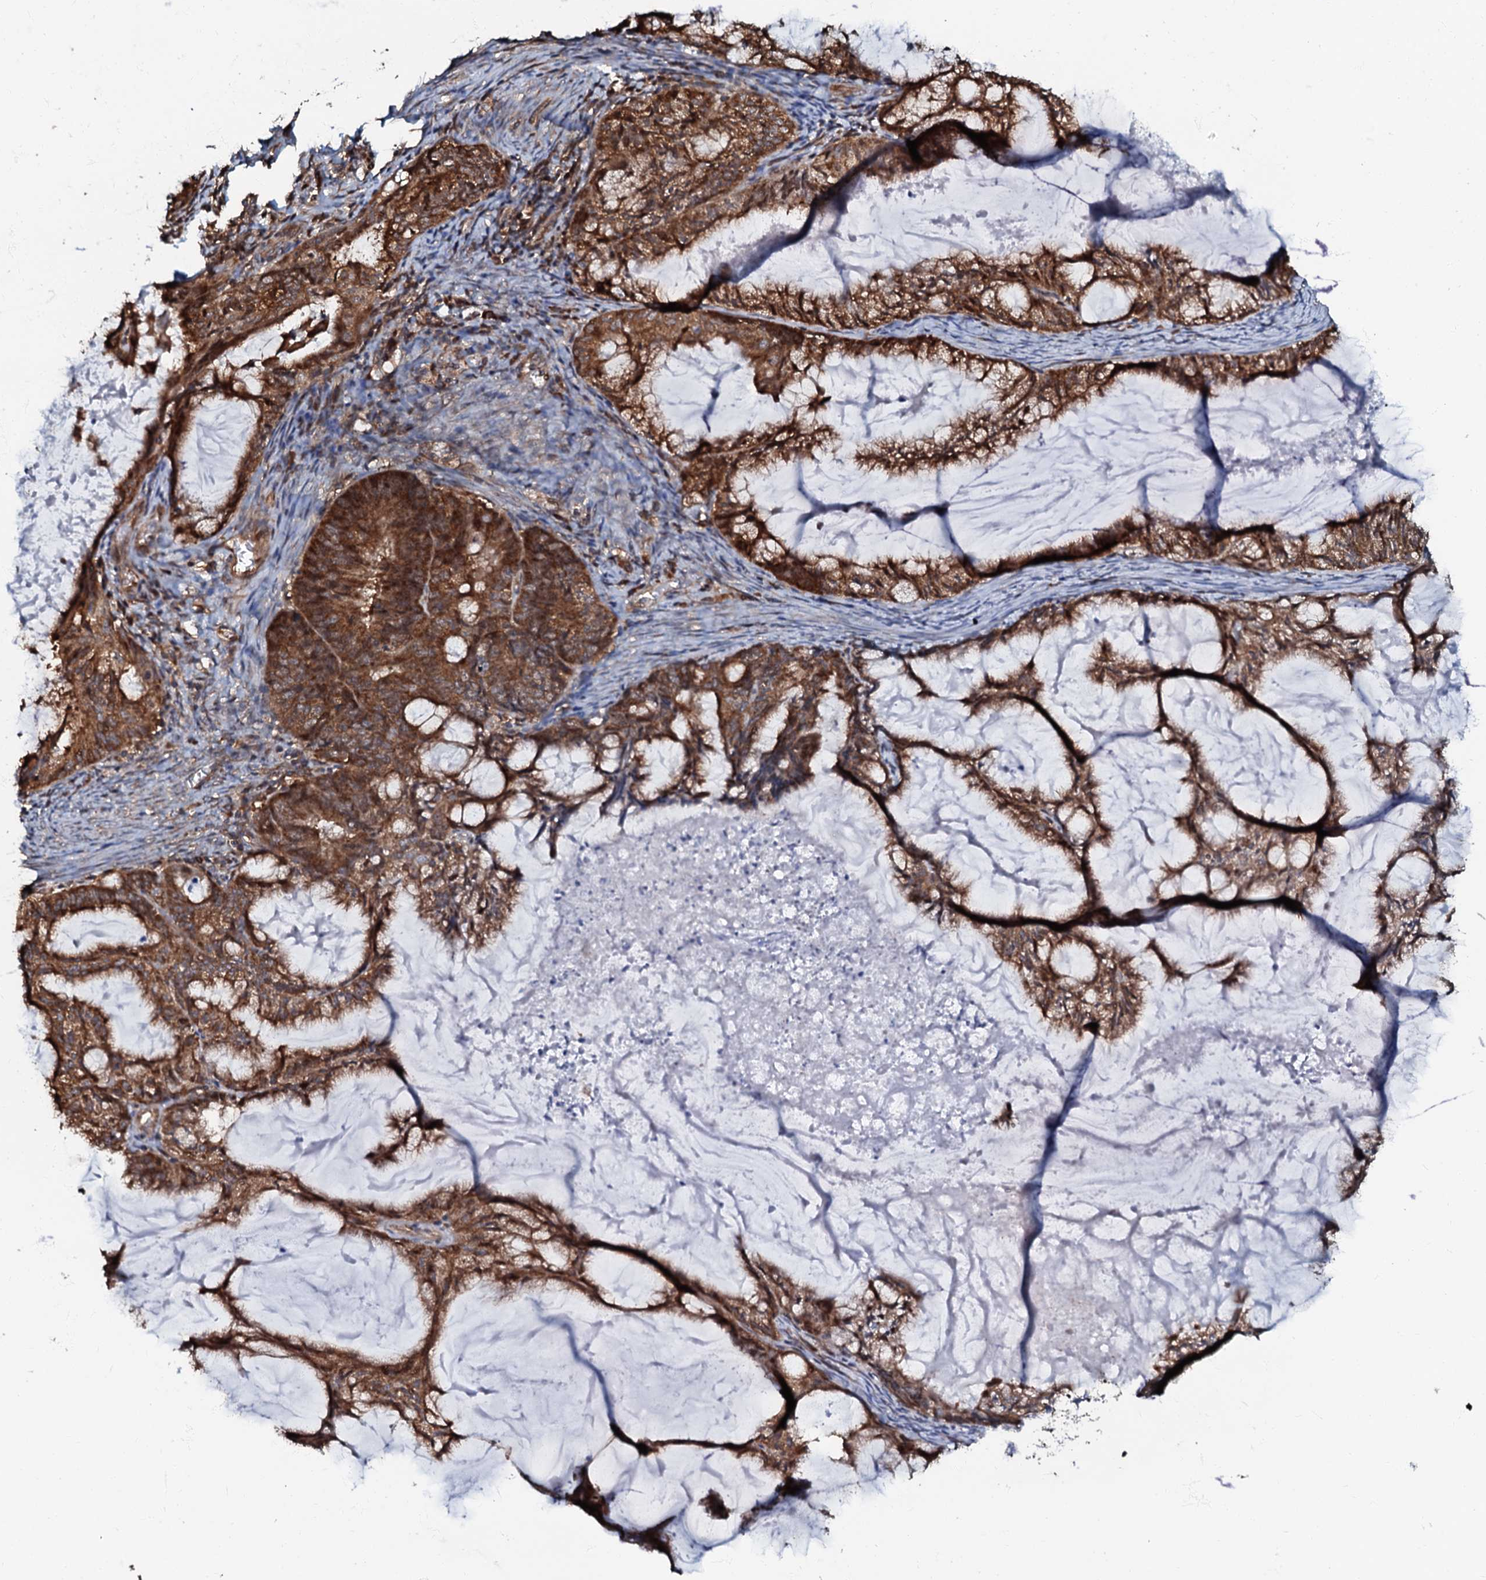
{"staining": {"intensity": "strong", "quantity": ">75%", "location": "cytoplasmic/membranous"}, "tissue": "endometrial cancer", "cell_type": "Tumor cells", "image_type": "cancer", "snomed": [{"axis": "morphology", "description": "Adenocarcinoma, NOS"}, {"axis": "topography", "description": "Endometrium"}], "caption": "The immunohistochemical stain highlights strong cytoplasmic/membranous staining in tumor cells of adenocarcinoma (endometrial) tissue. (DAB (3,3'-diaminobenzidine) IHC with brightfield microscopy, high magnification).", "gene": "OSBP", "patient": {"sex": "female", "age": 86}}